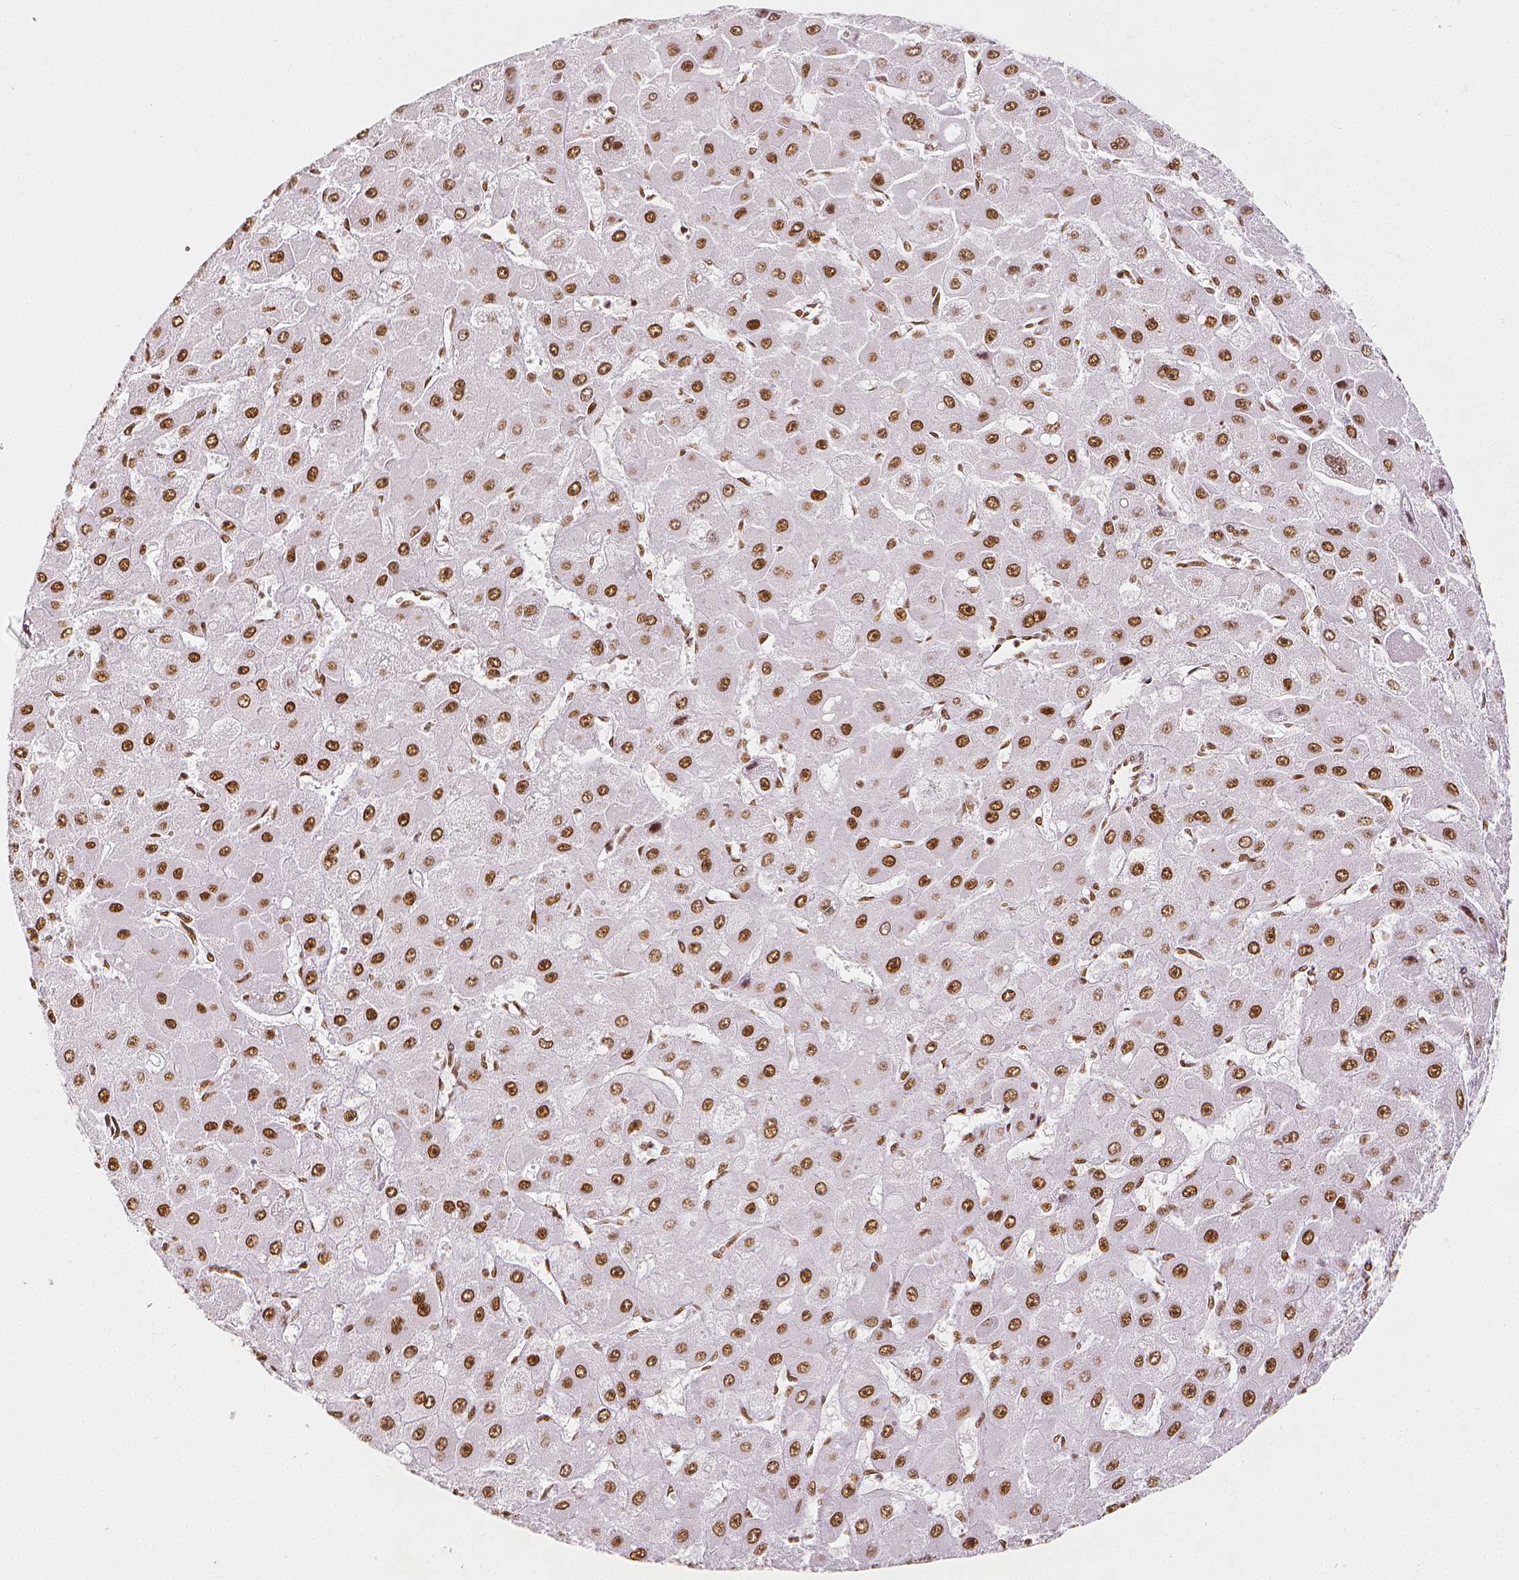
{"staining": {"intensity": "strong", "quantity": ">75%", "location": "nuclear"}, "tissue": "liver cancer", "cell_type": "Tumor cells", "image_type": "cancer", "snomed": [{"axis": "morphology", "description": "Carcinoma, Hepatocellular, NOS"}, {"axis": "topography", "description": "Liver"}], "caption": "Protein expression analysis of liver cancer reveals strong nuclear positivity in approximately >75% of tumor cells. (DAB IHC, brown staining for protein, blue staining for nuclei).", "gene": "KDM5B", "patient": {"sex": "female", "age": 25}}